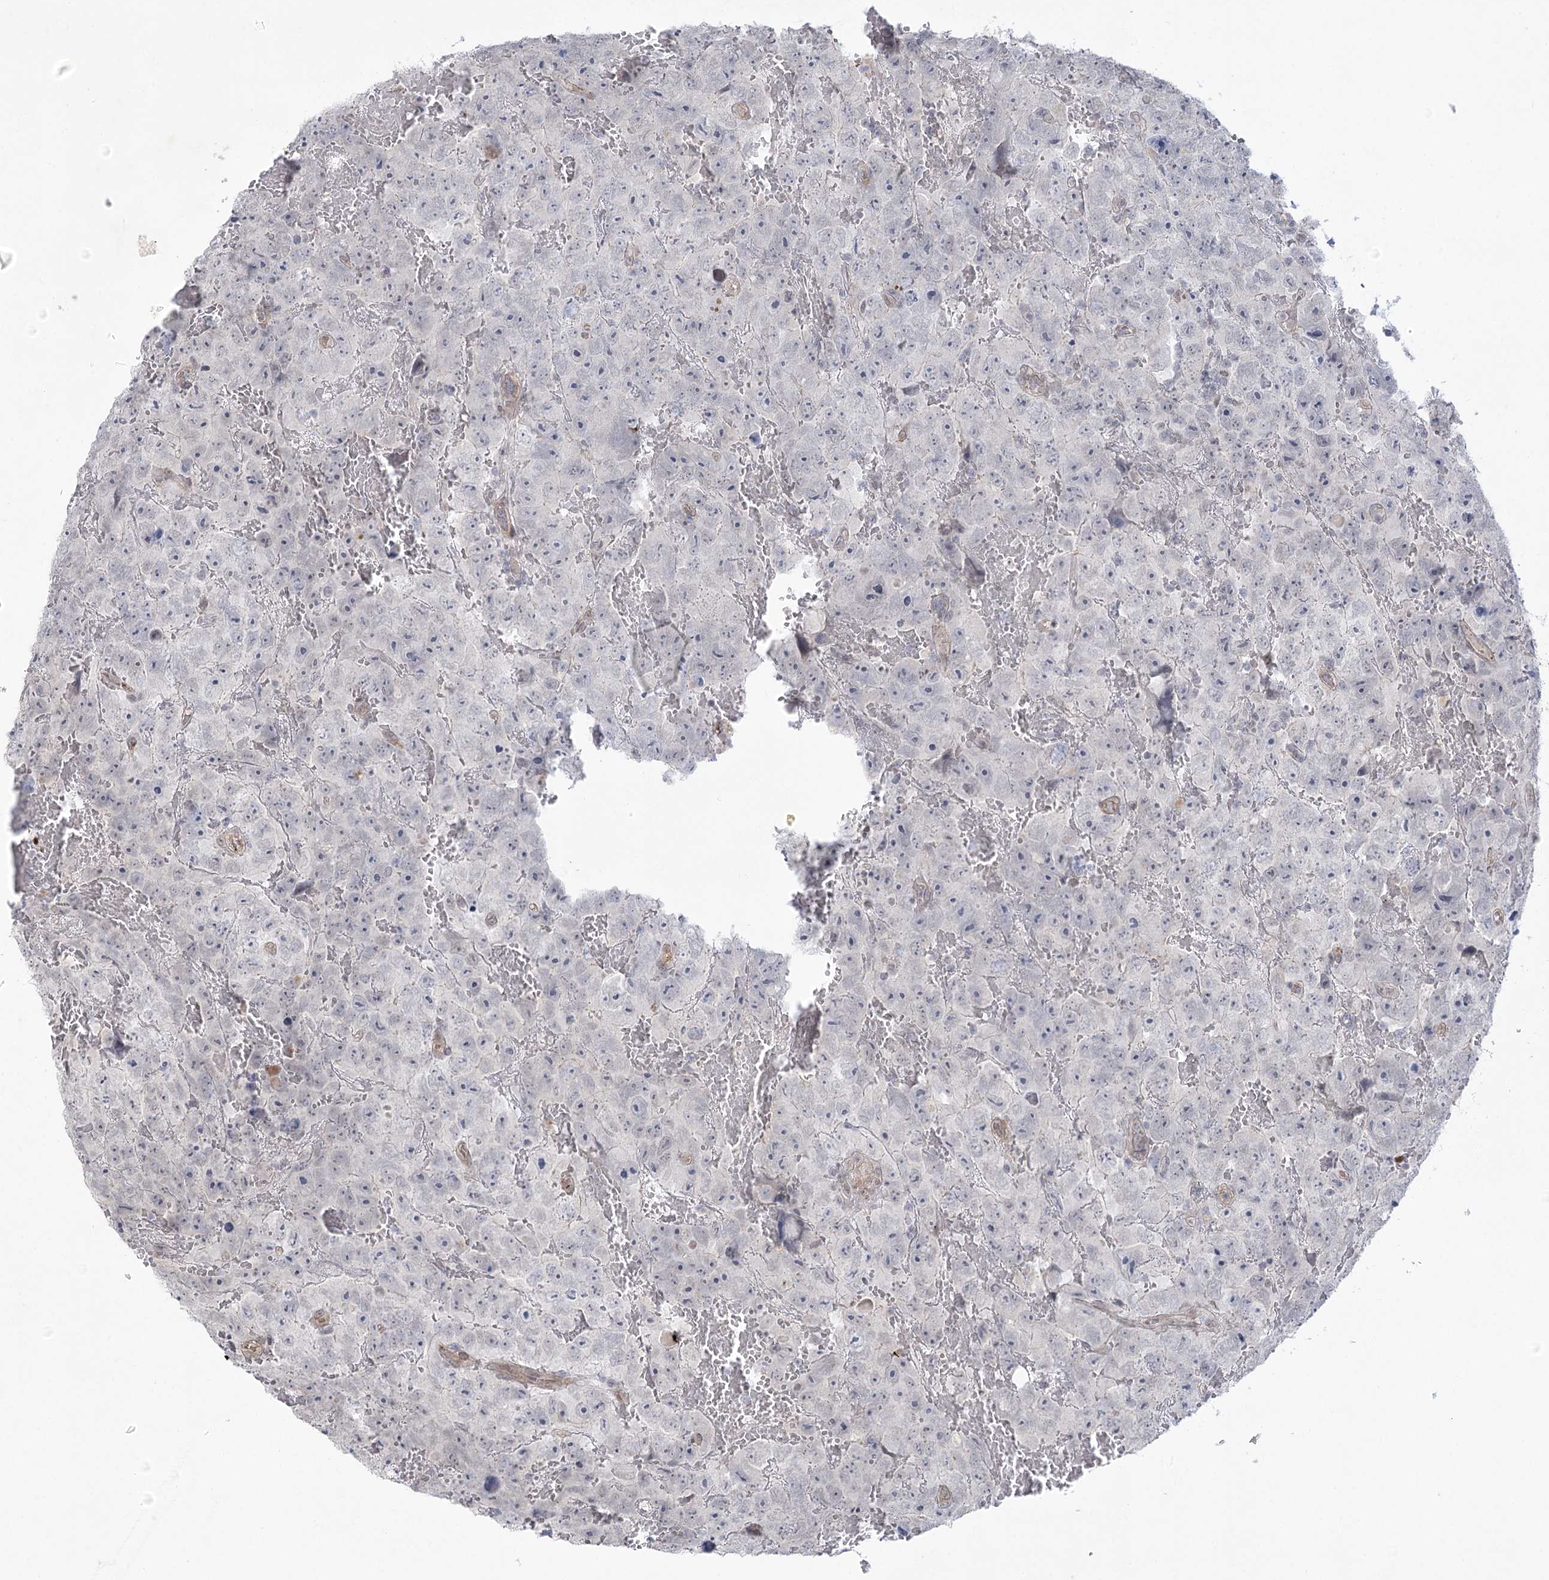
{"staining": {"intensity": "negative", "quantity": "none", "location": "none"}, "tissue": "testis cancer", "cell_type": "Tumor cells", "image_type": "cancer", "snomed": [{"axis": "morphology", "description": "Carcinoma, Embryonal, NOS"}, {"axis": "topography", "description": "Testis"}], "caption": "Tumor cells are negative for protein expression in human testis embryonal carcinoma.", "gene": "AMTN", "patient": {"sex": "male", "age": 45}}